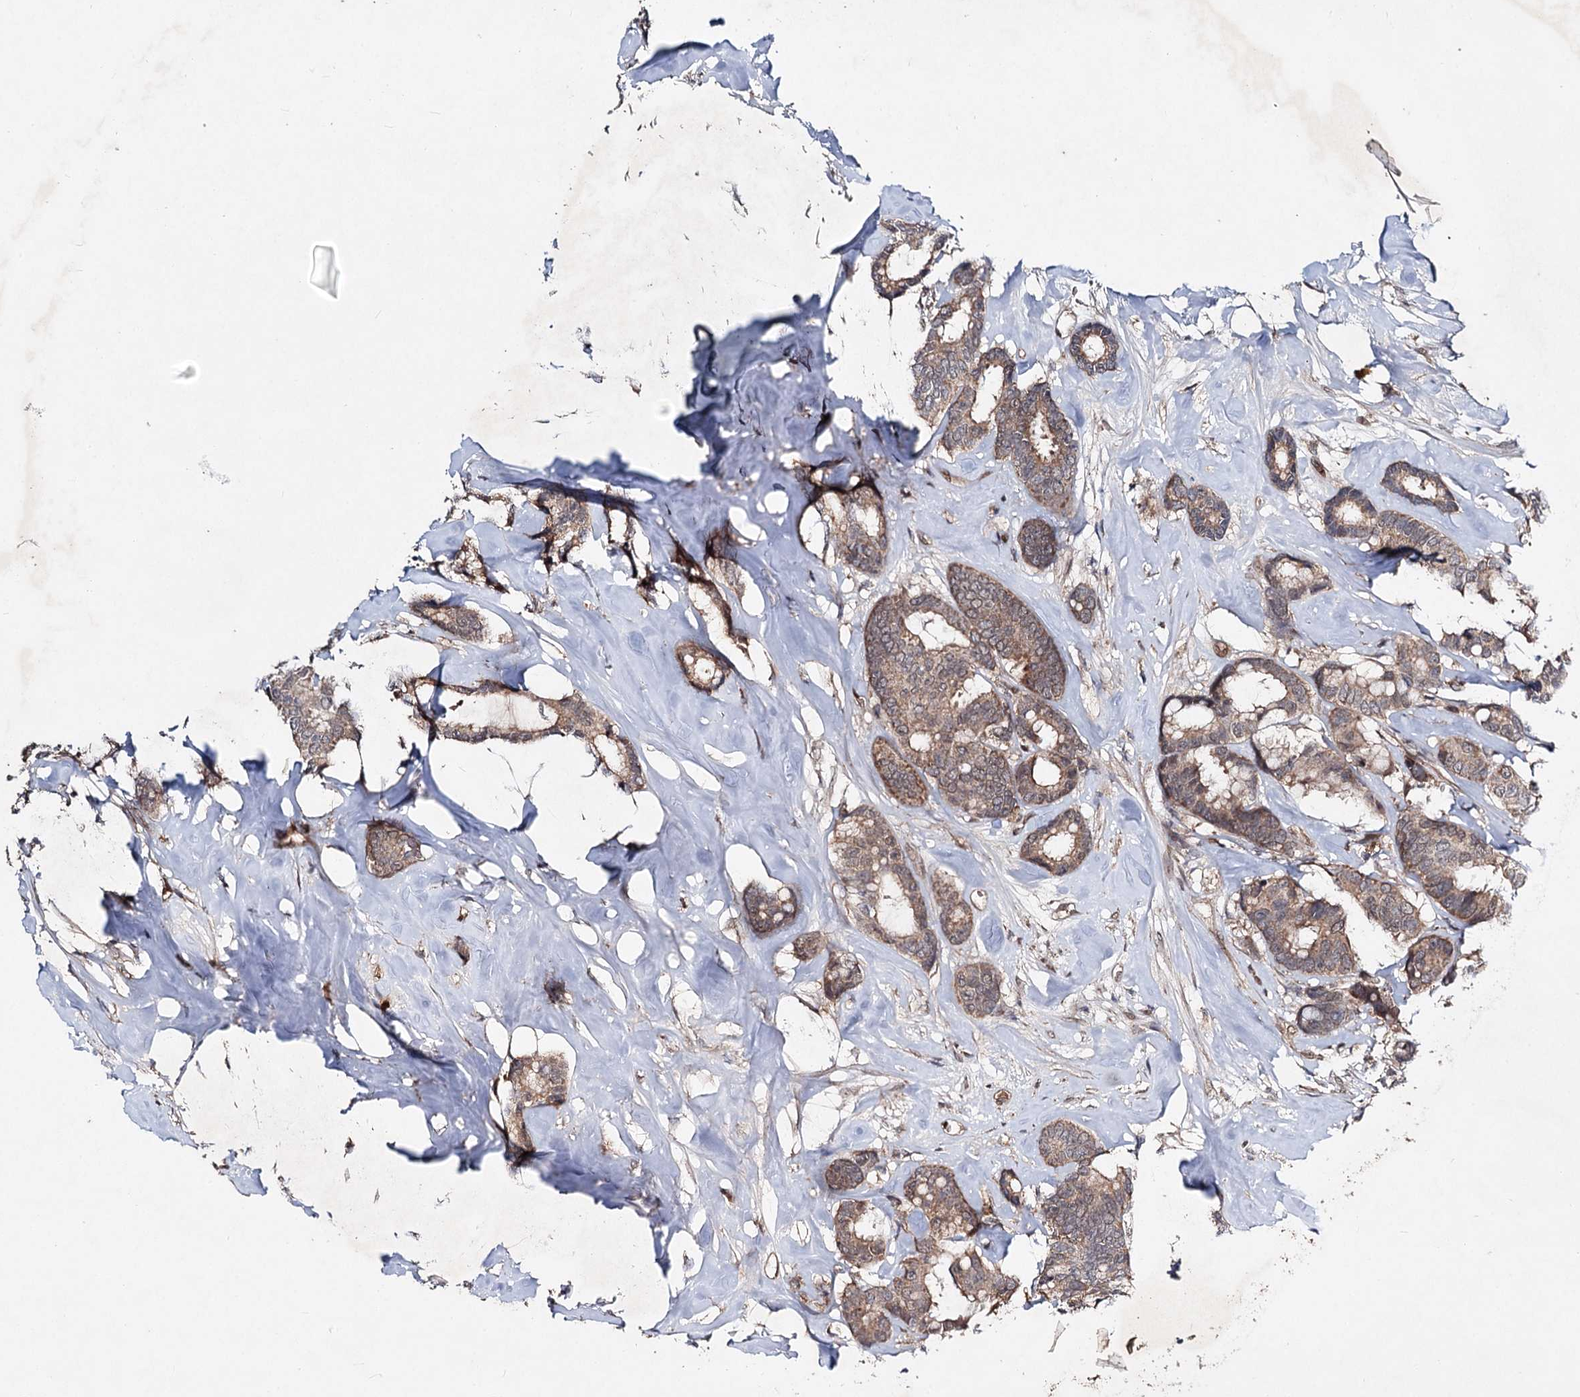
{"staining": {"intensity": "moderate", "quantity": ">75%", "location": "cytoplasmic/membranous"}, "tissue": "breast cancer", "cell_type": "Tumor cells", "image_type": "cancer", "snomed": [{"axis": "morphology", "description": "Duct carcinoma"}, {"axis": "topography", "description": "Breast"}], "caption": "Protein analysis of breast cancer tissue reveals moderate cytoplasmic/membranous expression in approximately >75% of tumor cells.", "gene": "MSANTD2", "patient": {"sex": "female", "age": 87}}